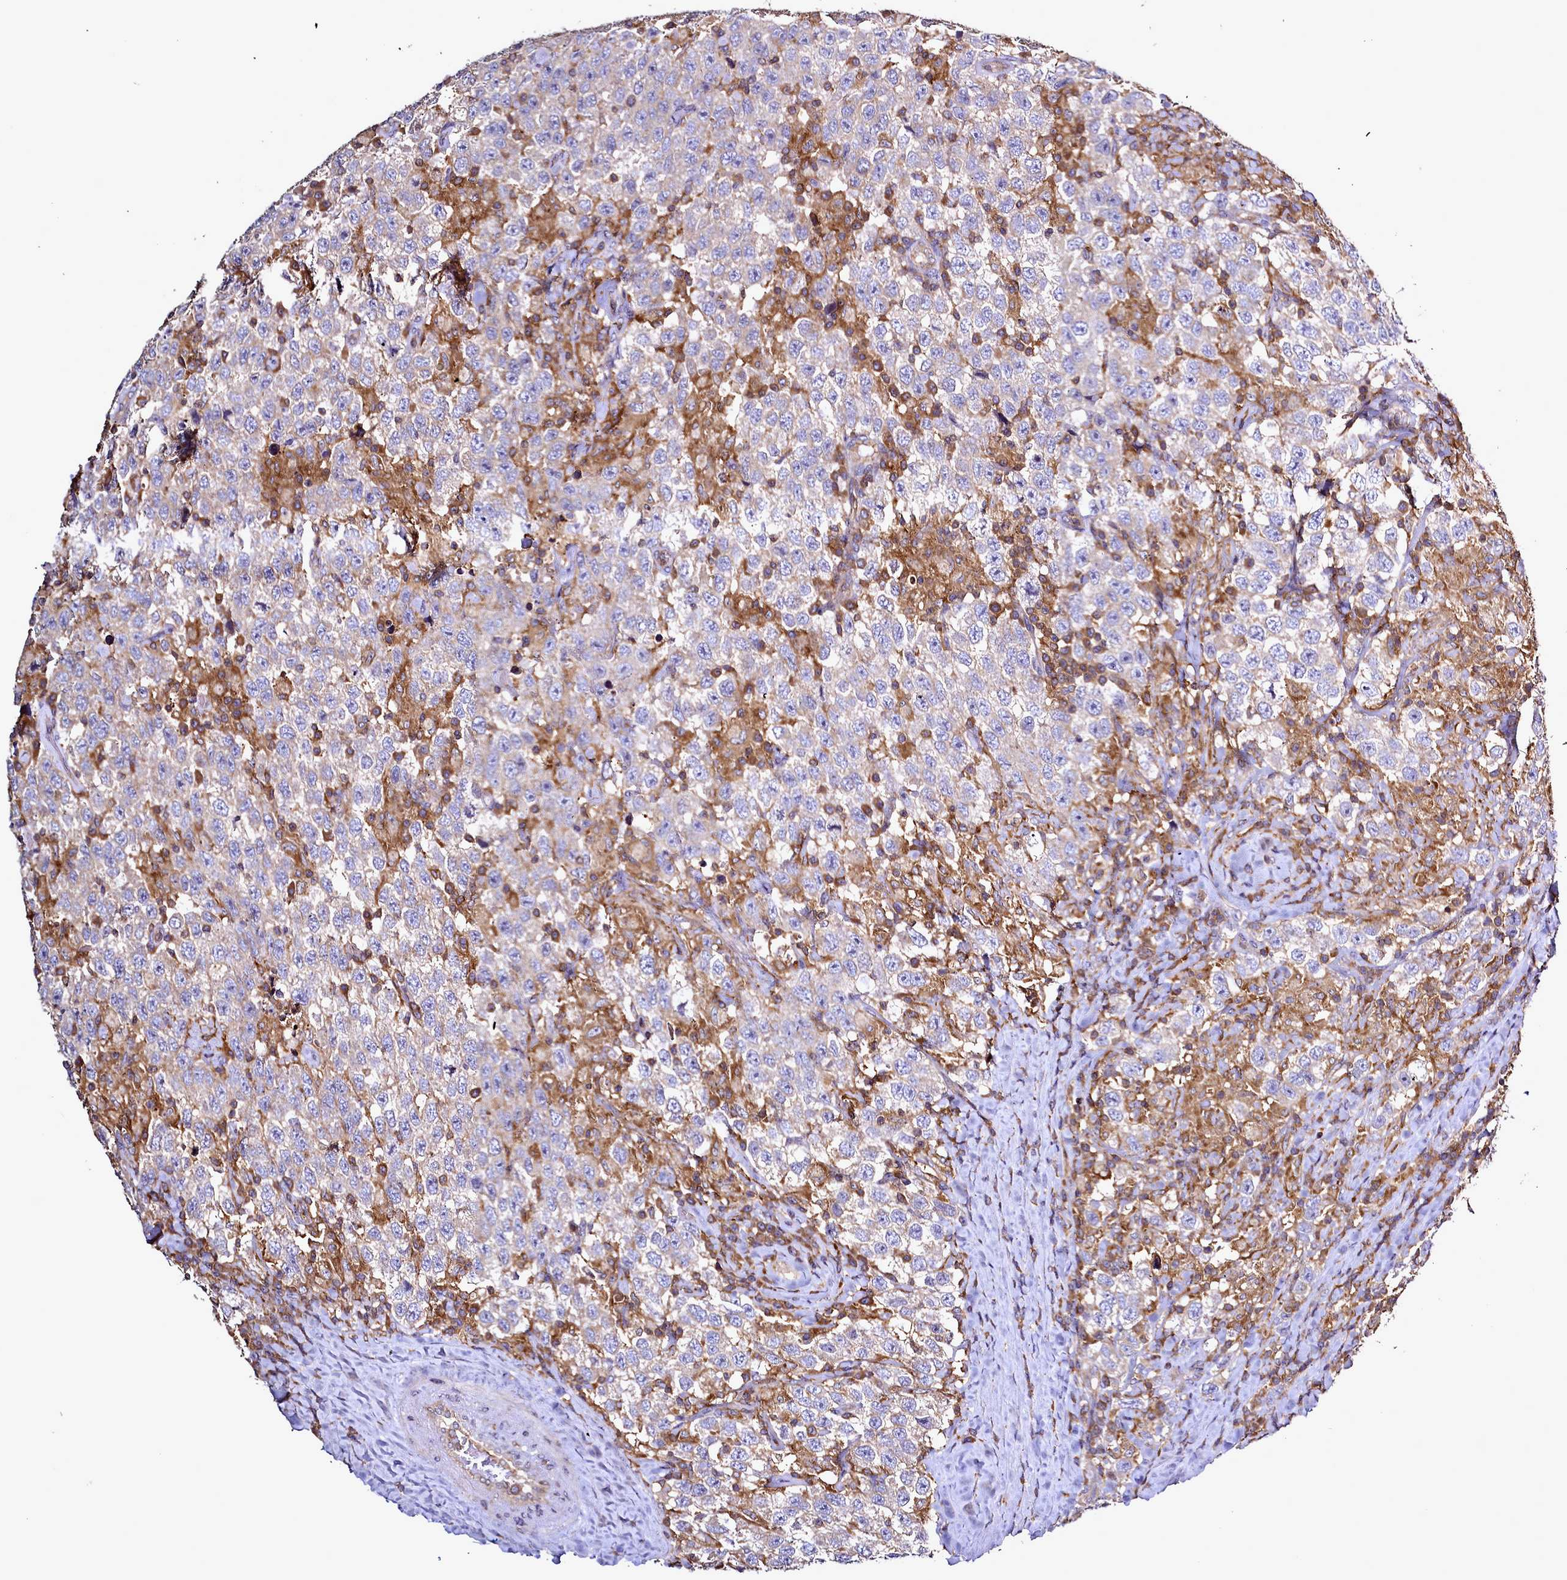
{"staining": {"intensity": "negative", "quantity": "none", "location": "none"}, "tissue": "testis cancer", "cell_type": "Tumor cells", "image_type": "cancer", "snomed": [{"axis": "morphology", "description": "Seminoma, NOS"}, {"axis": "topography", "description": "Testis"}], "caption": "IHC micrograph of neoplastic tissue: human testis cancer stained with DAB (3,3'-diaminobenzidine) exhibits no significant protein positivity in tumor cells.", "gene": "NCKAP1L", "patient": {"sex": "male", "age": 41}}